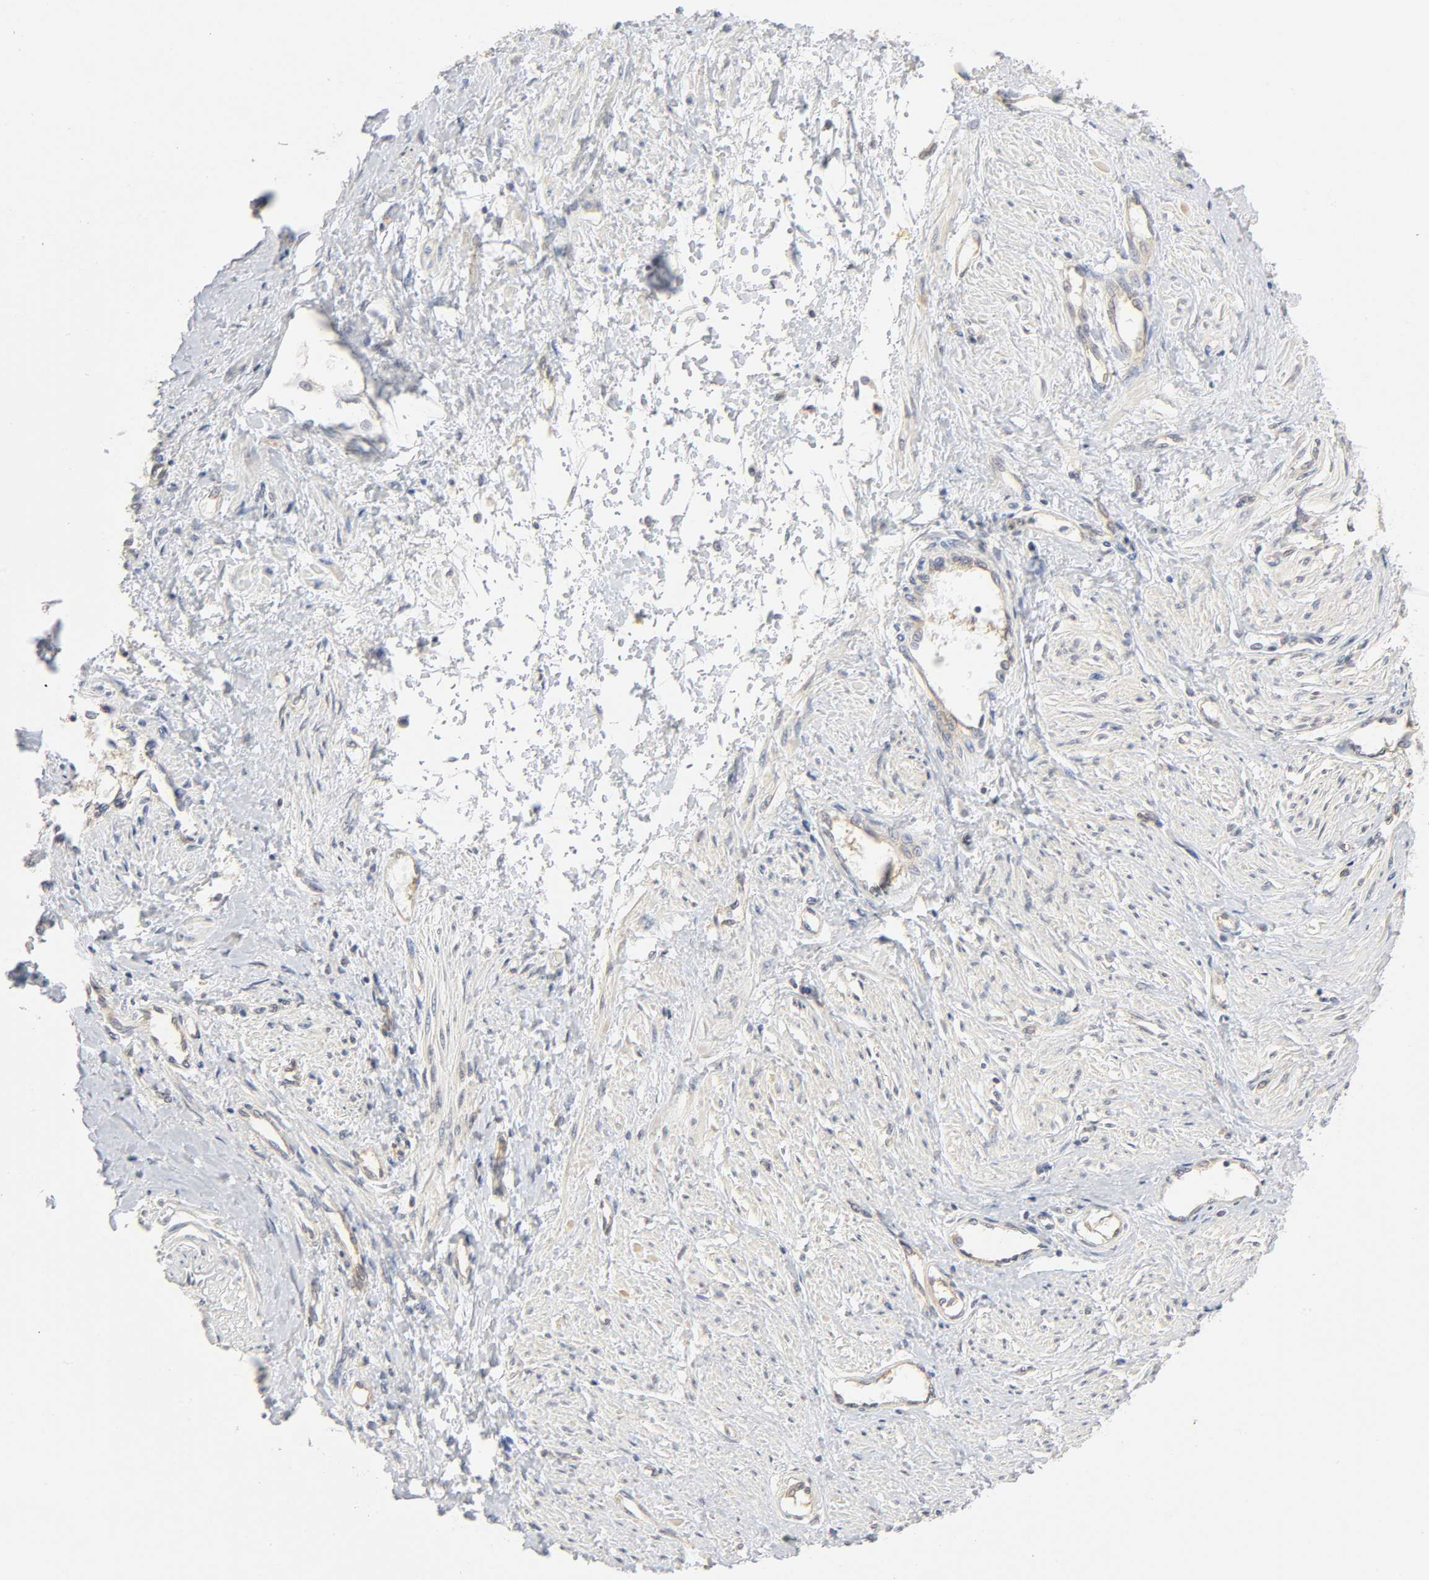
{"staining": {"intensity": "negative", "quantity": "none", "location": "none"}, "tissue": "smooth muscle", "cell_type": "Smooth muscle cells", "image_type": "normal", "snomed": [{"axis": "morphology", "description": "Normal tissue, NOS"}, {"axis": "topography", "description": "Smooth muscle"}, {"axis": "topography", "description": "Uterus"}], "caption": "Immunohistochemistry (IHC) photomicrograph of benign smooth muscle: human smooth muscle stained with DAB shows no significant protein staining in smooth muscle cells. Brightfield microscopy of immunohistochemistry stained with DAB (brown) and hematoxylin (blue), captured at high magnification.", "gene": "IQCJ", "patient": {"sex": "female", "age": 39}}